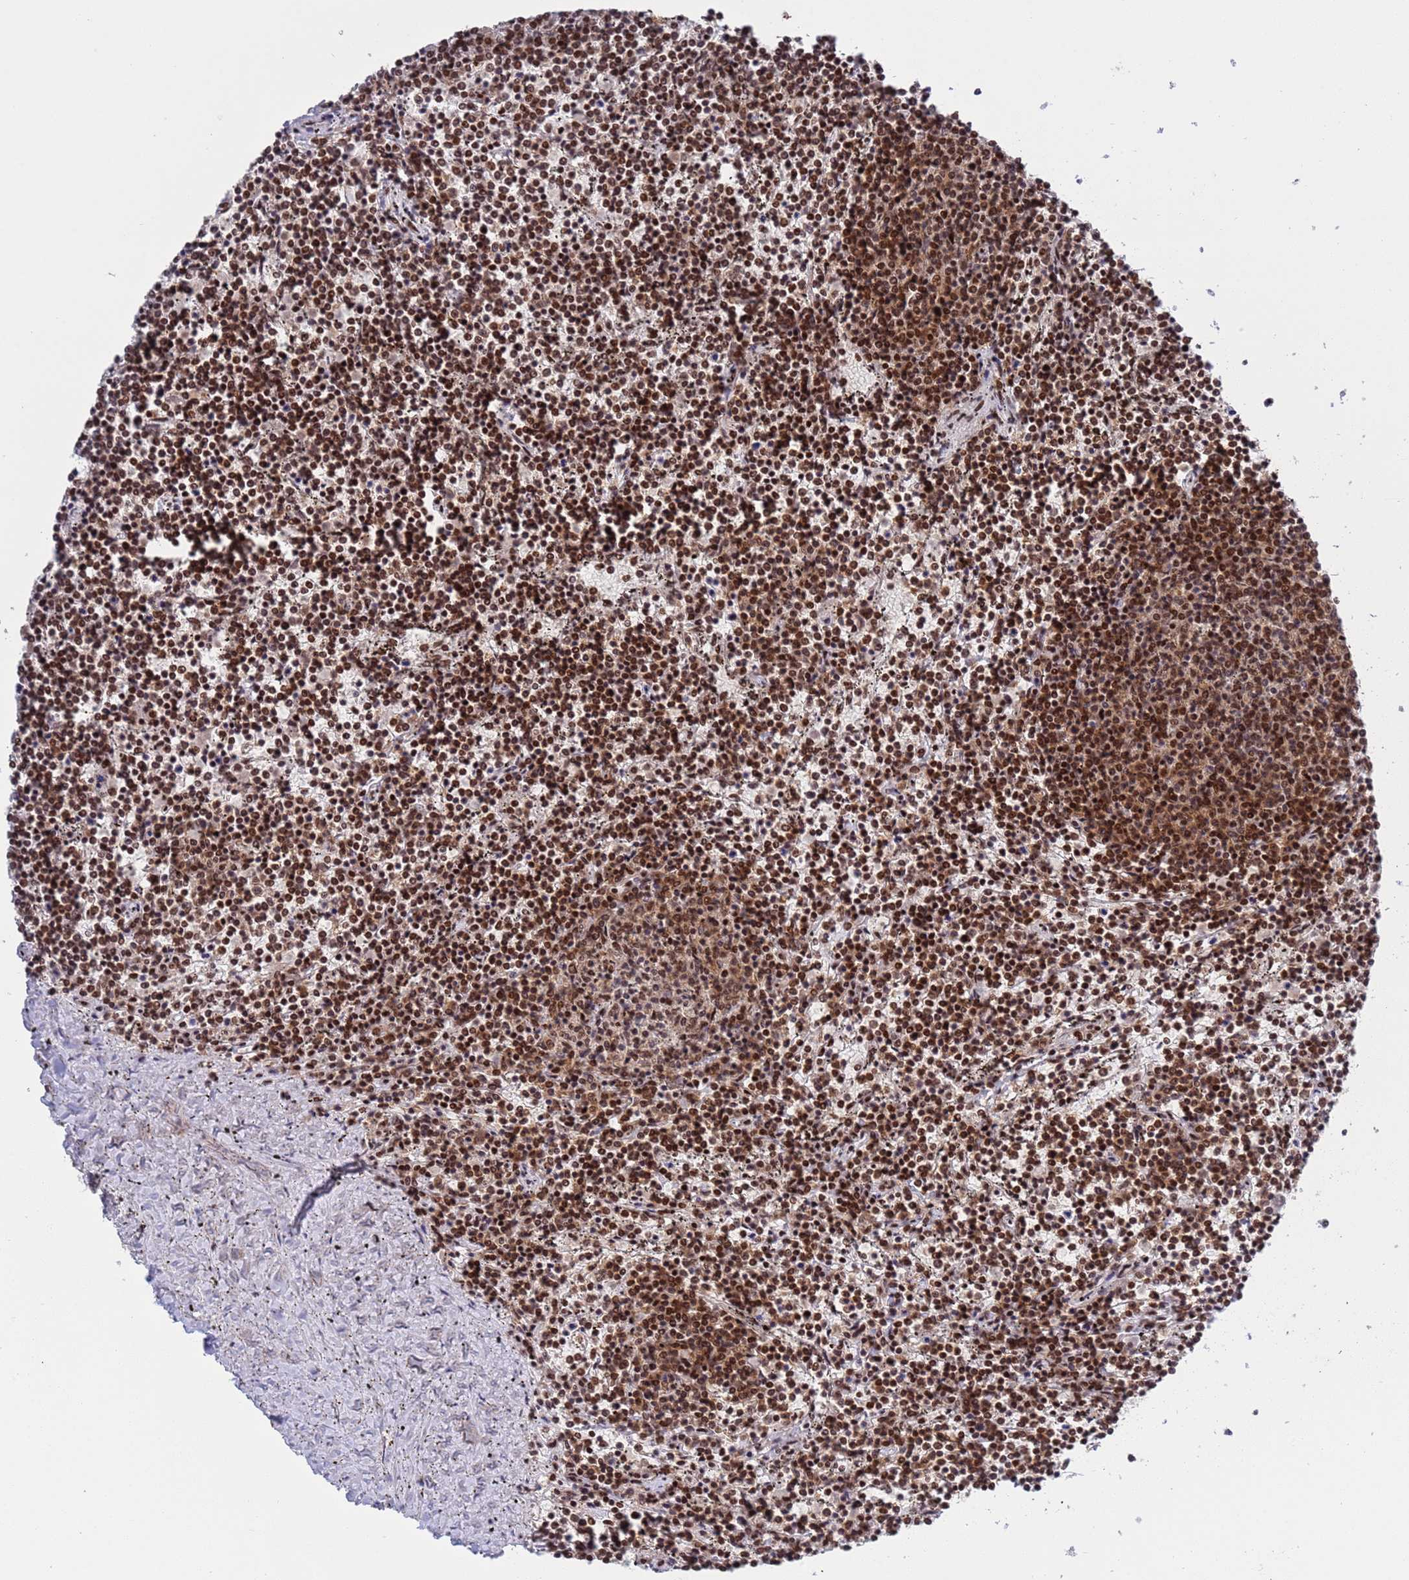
{"staining": {"intensity": "strong", "quantity": ">75%", "location": "nuclear"}, "tissue": "lymphoma", "cell_type": "Tumor cells", "image_type": "cancer", "snomed": [{"axis": "morphology", "description": "Malignant lymphoma, non-Hodgkin's type, Low grade"}, {"axis": "topography", "description": "Spleen"}], "caption": "This photomicrograph shows immunohistochemistry (IHC) staining of human low-grade malignant lymphoma, non-Hodgkin's type, with high strong nuclear expression in approximately >75% of tumor cells.", "gene": "THOC2", "patient": {"sex": "female", "age": 50}}